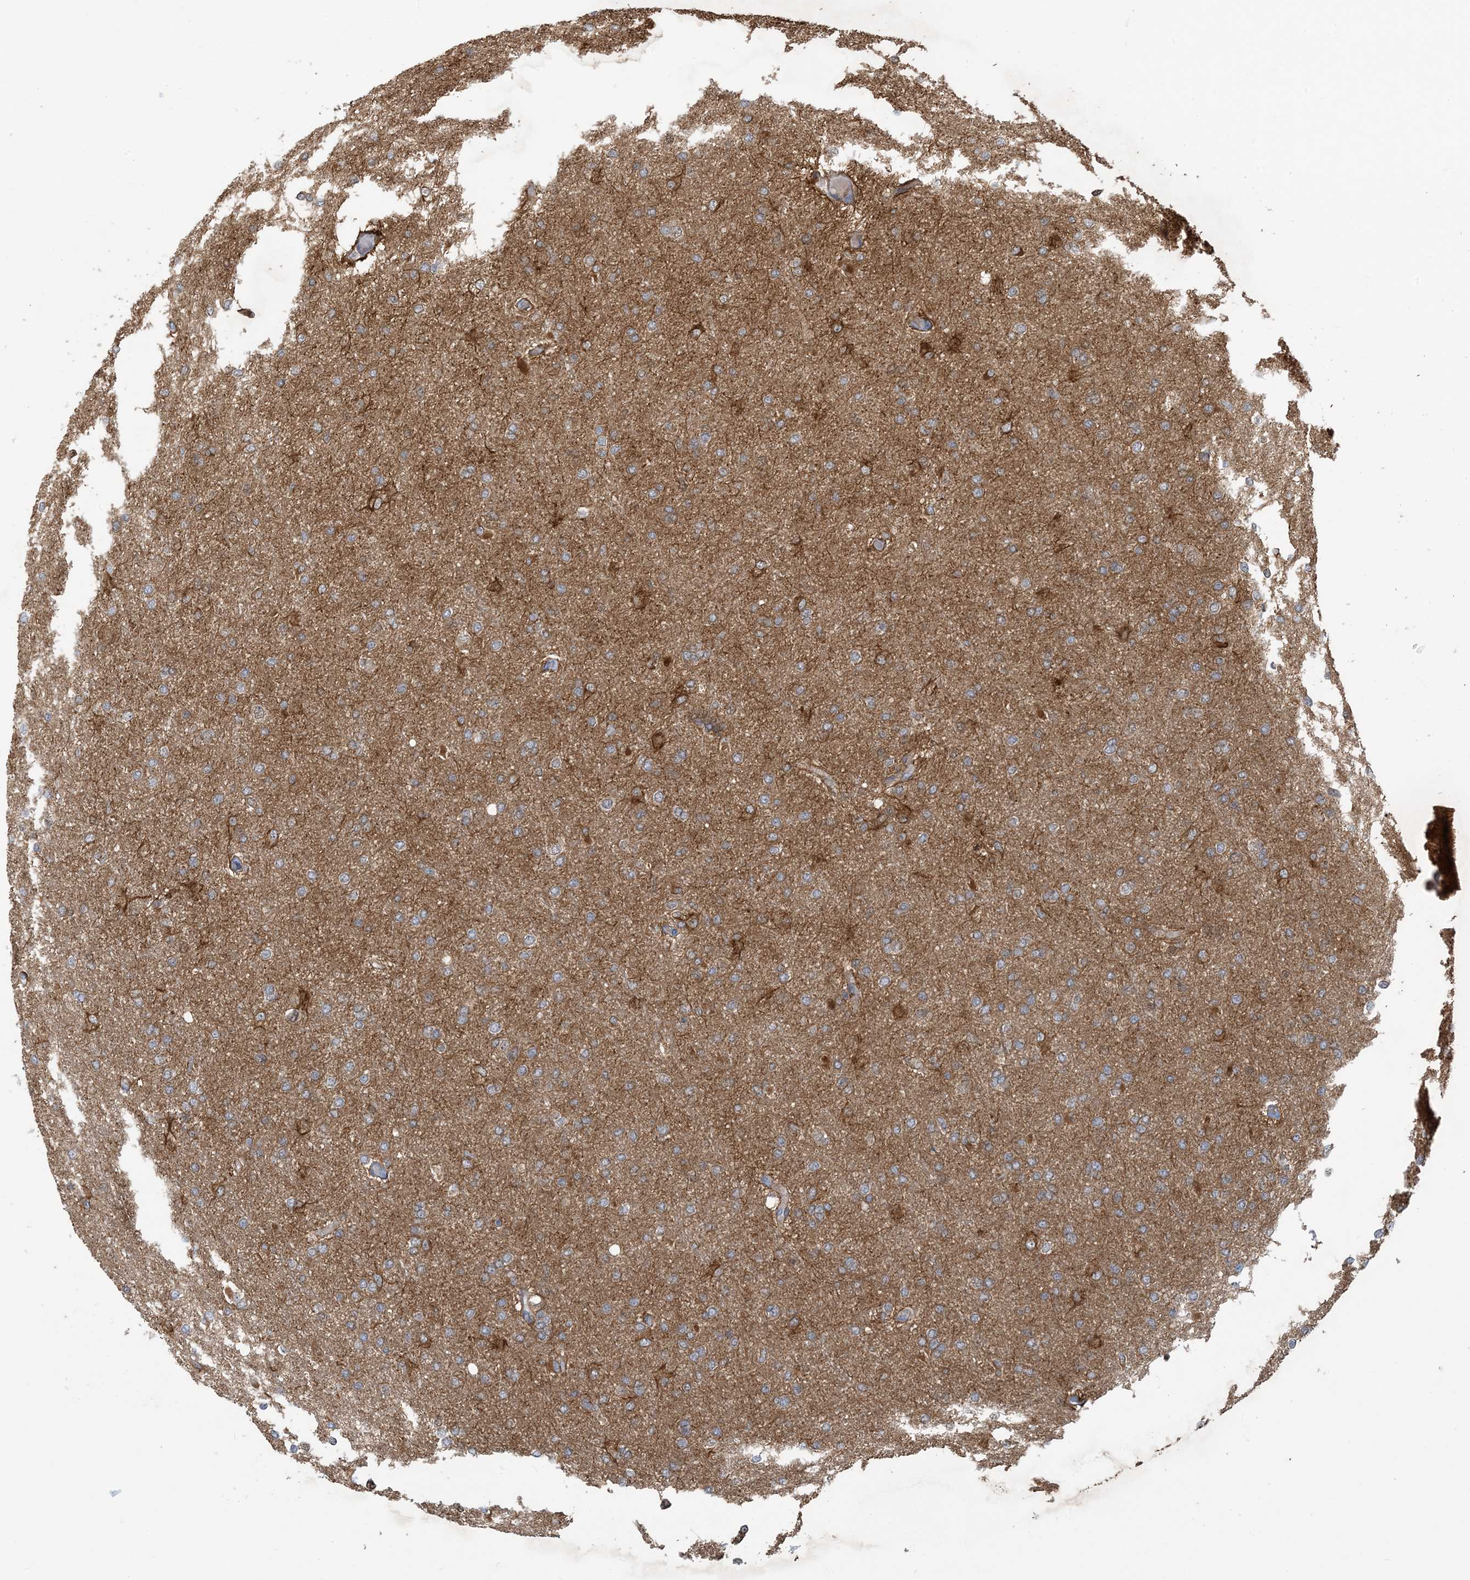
{"staining": {"intensity": "negative", "quantity": "none", "location": "none"}, "tissue": "glioma", "cell_type": "Tumor cells", "image_type": "cancer", "snomed": [{"axis": "morphology", "description": "Glioma, malignant, High grade"}, {"axis": "topography", "description": "Cerebral cortex"}], "caption": "Immunohistochemistry (IHC) of human glioma exhibits no expression in tumor cells. (Immunohistochemistry, brightfield microscopy, high magnification).", "gene": "ZC3H12A", "patient": {"sex": "female", "age": 36}}